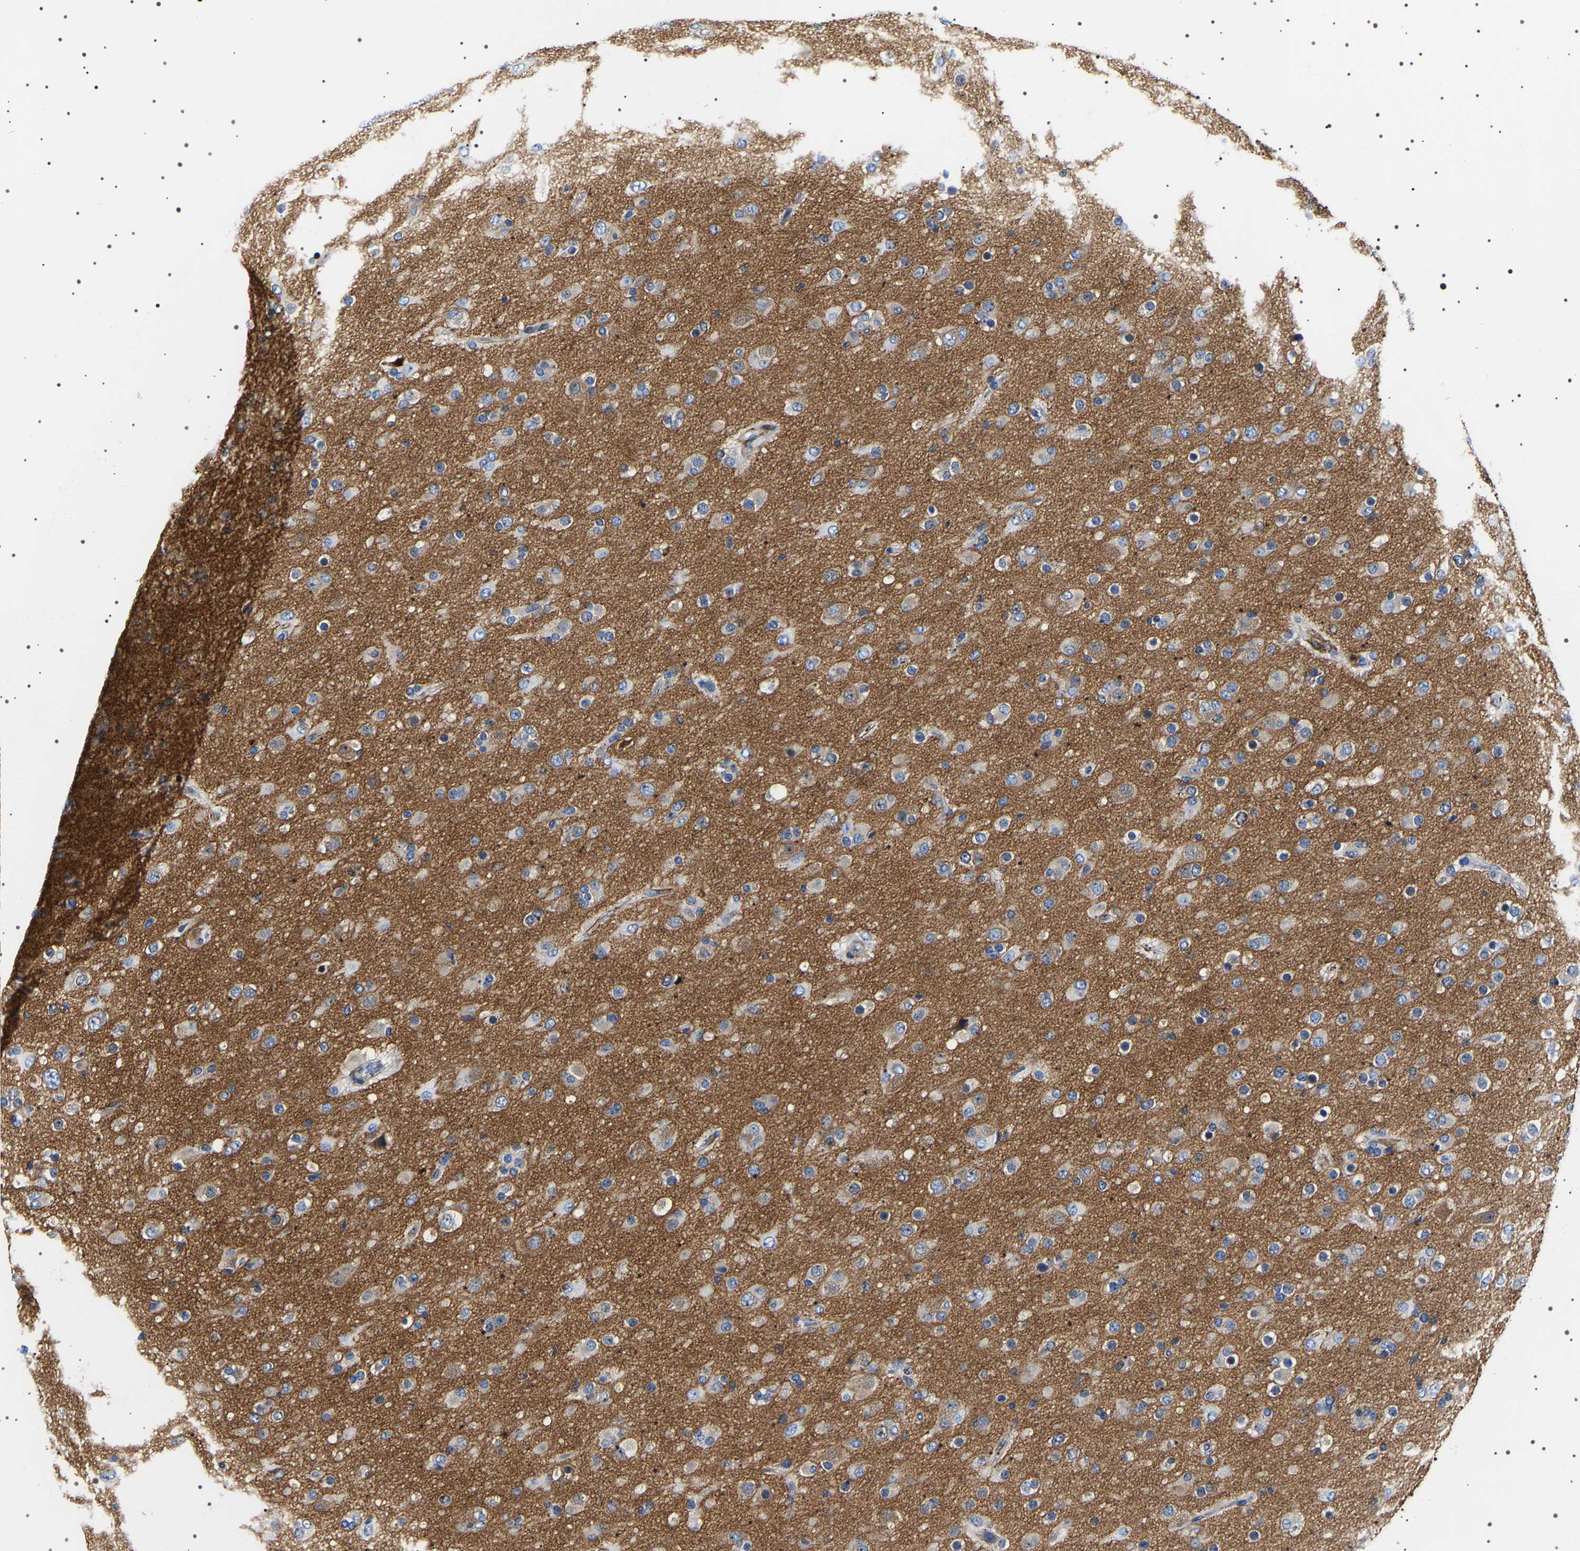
{"staining": {"intensity": "weak", "quantity": "<25%", "location": "cytoplasmic/membranous"}, "tissue": "glioma", "cell_type": "Tumor cells", "image_type": "cancer", "snomed": [{"axis": "morphology", "description": "Glioma, malignant, Low grade"}, {"axis": "topography", "description": "Brain"}], "caption": "Immunohistochemical staining of human glioma displays no significant staining in tumor cells.", "gene": "SQLE", "patient": {"sex": "male", "age": 65}}